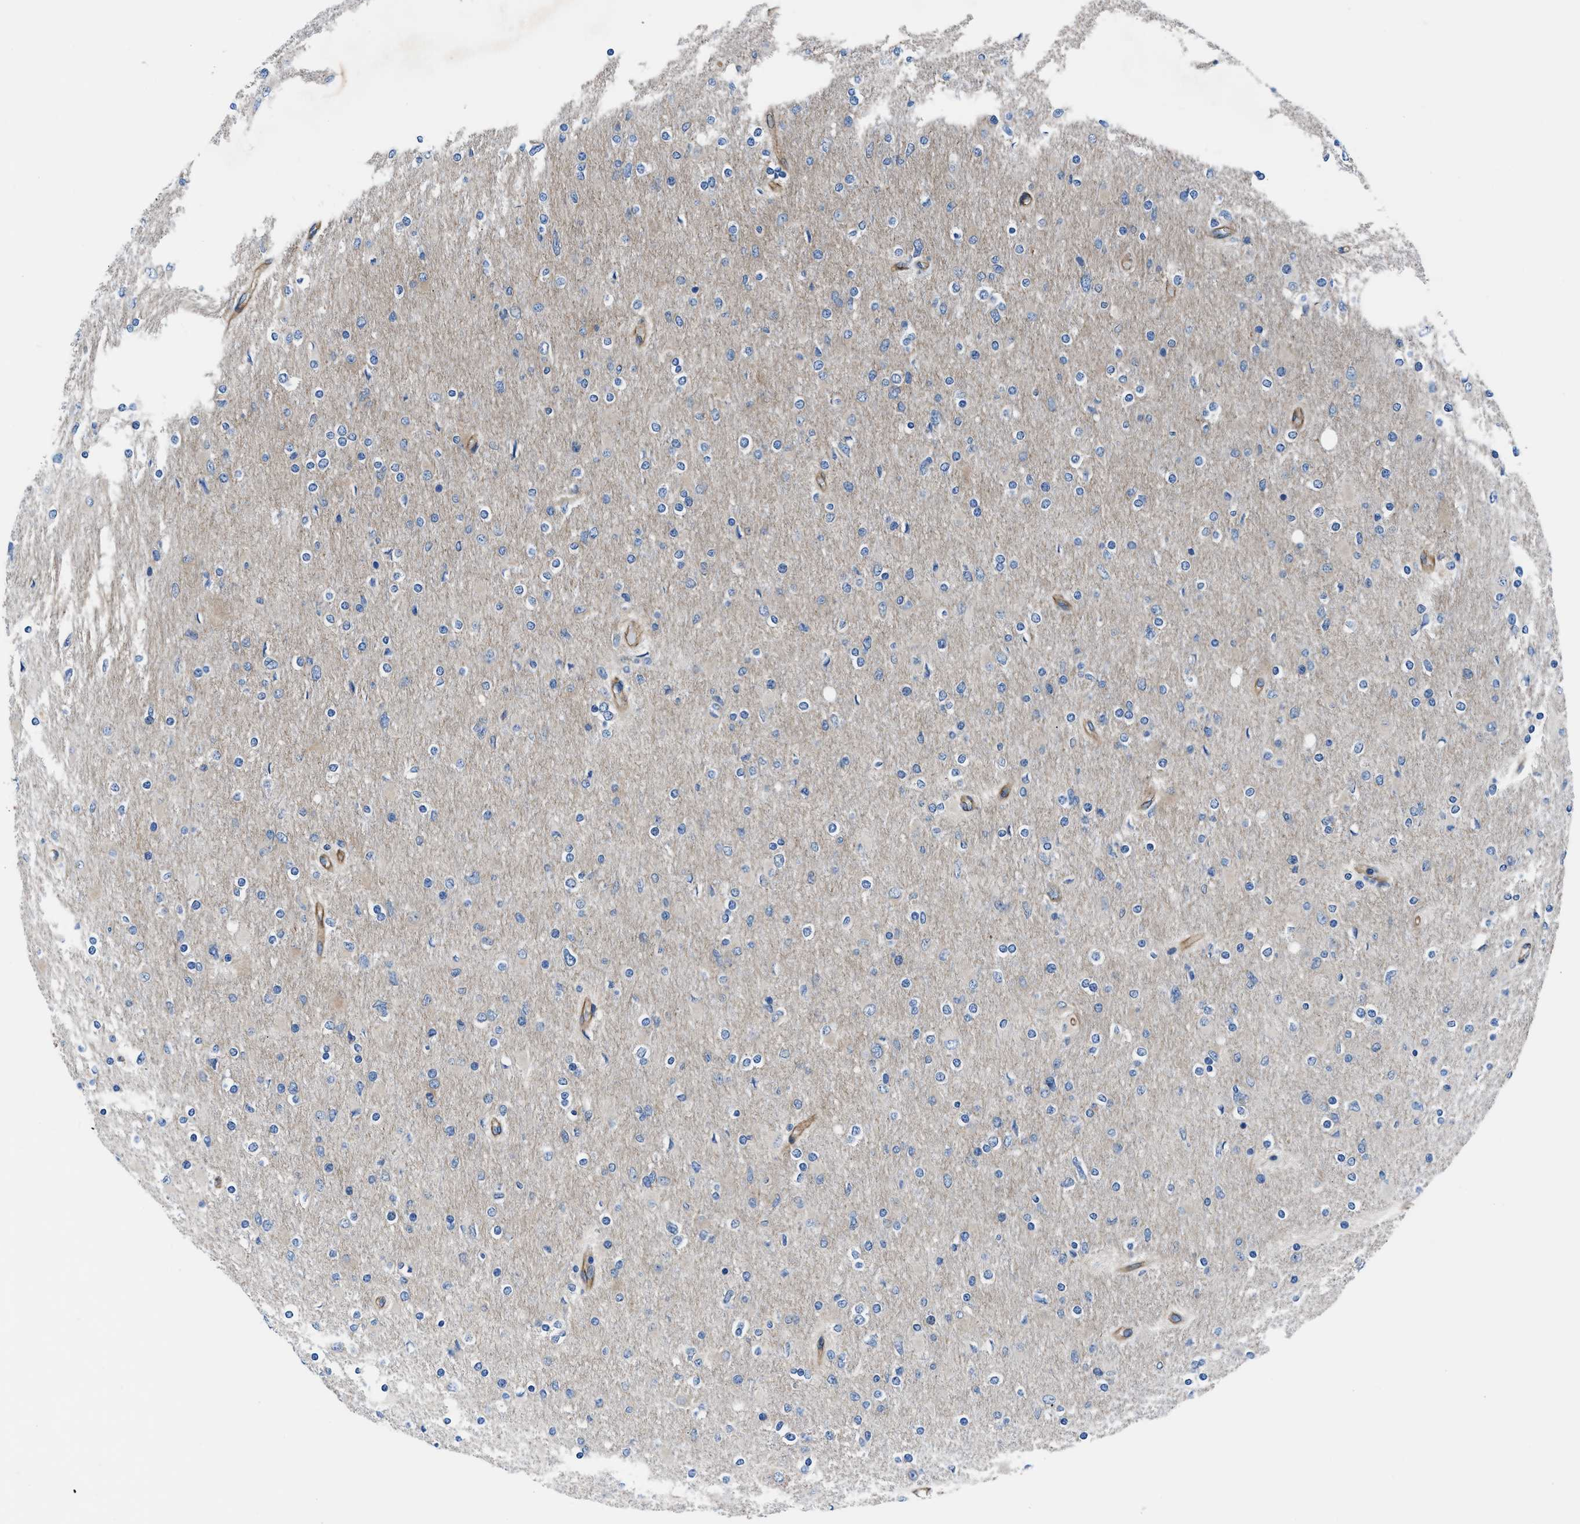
{"staining": {"intensity": "negative", "quantity": "none", "location": "none"}, "tissue": "glioma", "cell_type": "Tumor cells", "image_type": "cancer", "snomed": [{"axis": "morphology", "description": "Glioma, malignant, High grade"}, {"axis": "topography", "description": "Cerebral cortex"}], "caption": "The micrograph displays no significant staining in tumor cells of glioma.", "gene": "TRIP4", "patient": {"sex": "female", "age": 36}}